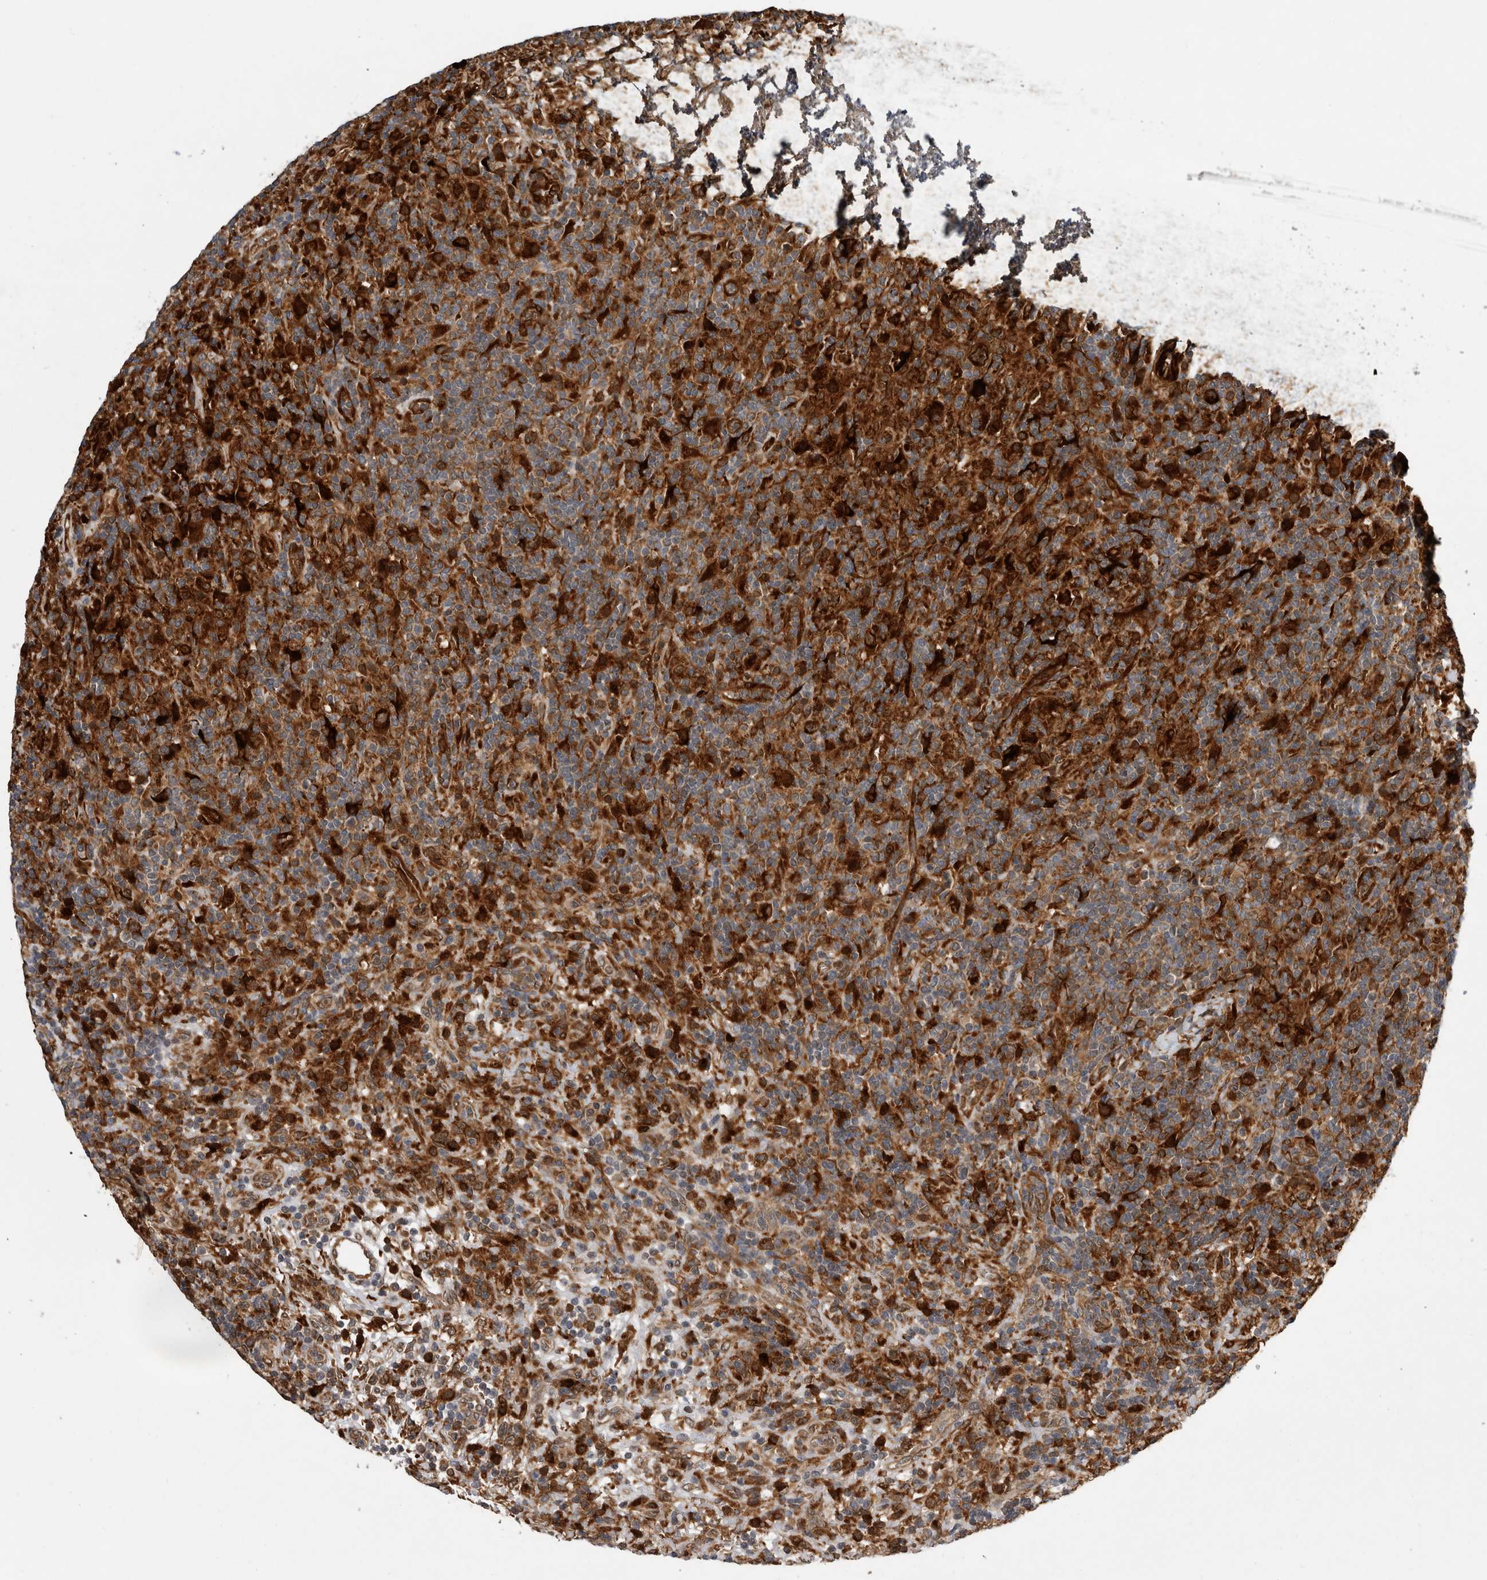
{"staining": {"intensity": "strong", "quantity": ">75%", "location": "cytoplasmic/membranous"}, "tissue": "lymphoma", "cell_type": "Tumor cells", "image_type": "cancer", "snomed": [{"axis": "morphology", "description": "Hodgkin's disease, NOS"}, {"axis": "topography", "description": "Lymph node"}], "caption": "Brown immunohistochemical staining in Hodgkin's disease exhibits strong cytoplasmic/membranous positivity in about >75% of tumor cells.", "gene": "APOL2", "patient": {"sex": "male", "age": 70}}